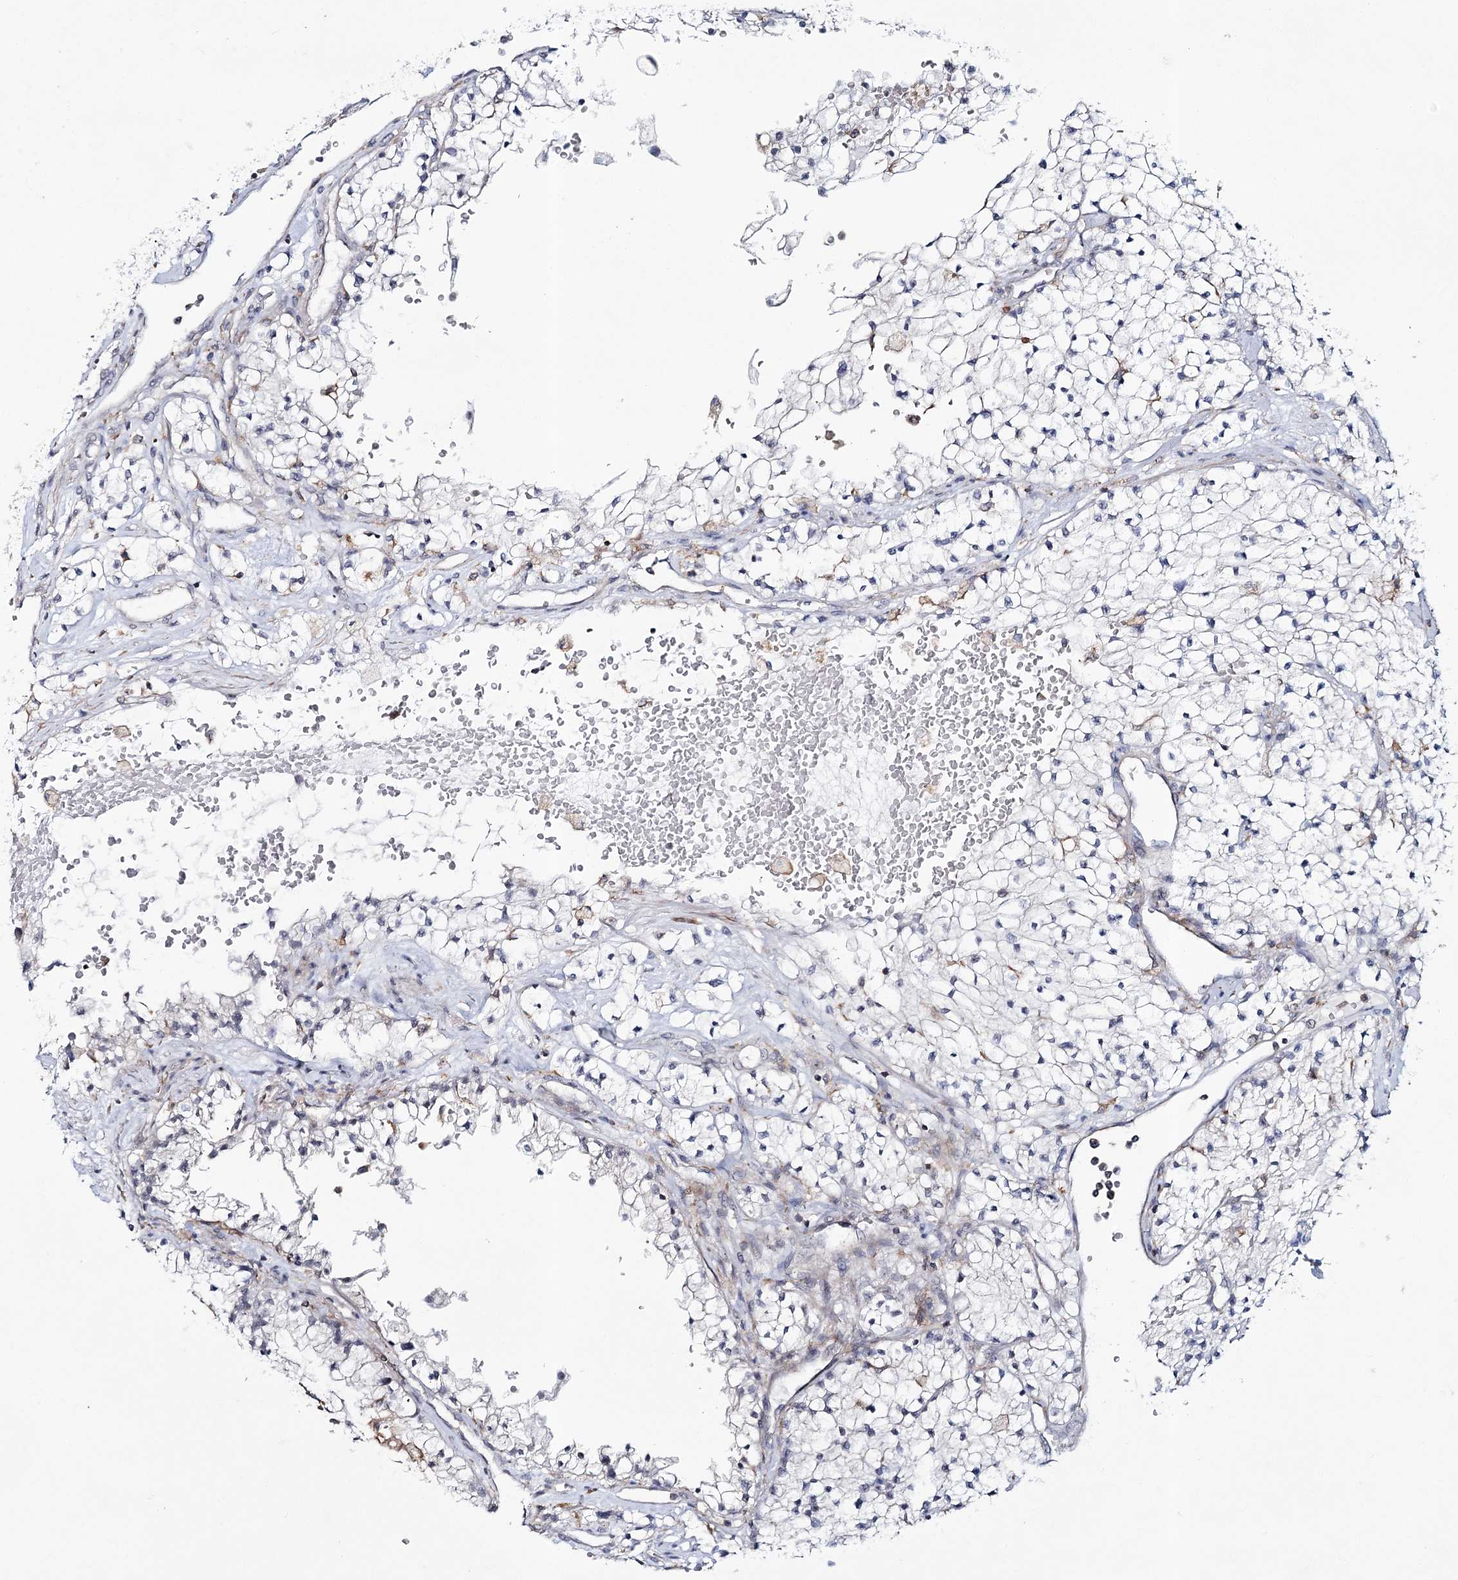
{"staining": {"intensity": "negative", "quantity": "none", "location": "none"}, "tissue": "renal cancer", "cell_type": "Tumor cells", "image_type": "cancer", "snomed": [{"axis": "morphology", "description": "Normal tissue, NOS"}, {"axis": "morphology", "description": "Adenocarcinoma, NOS"}, {"axis": "topography", "description": "Kidney"}], "caption": "Protein analysis of adenocarcinoma (renal) shows no significant positivity in tumor cells.", "gene": "ZC3H8", "patient": {"sex": "male", "age": 68}}